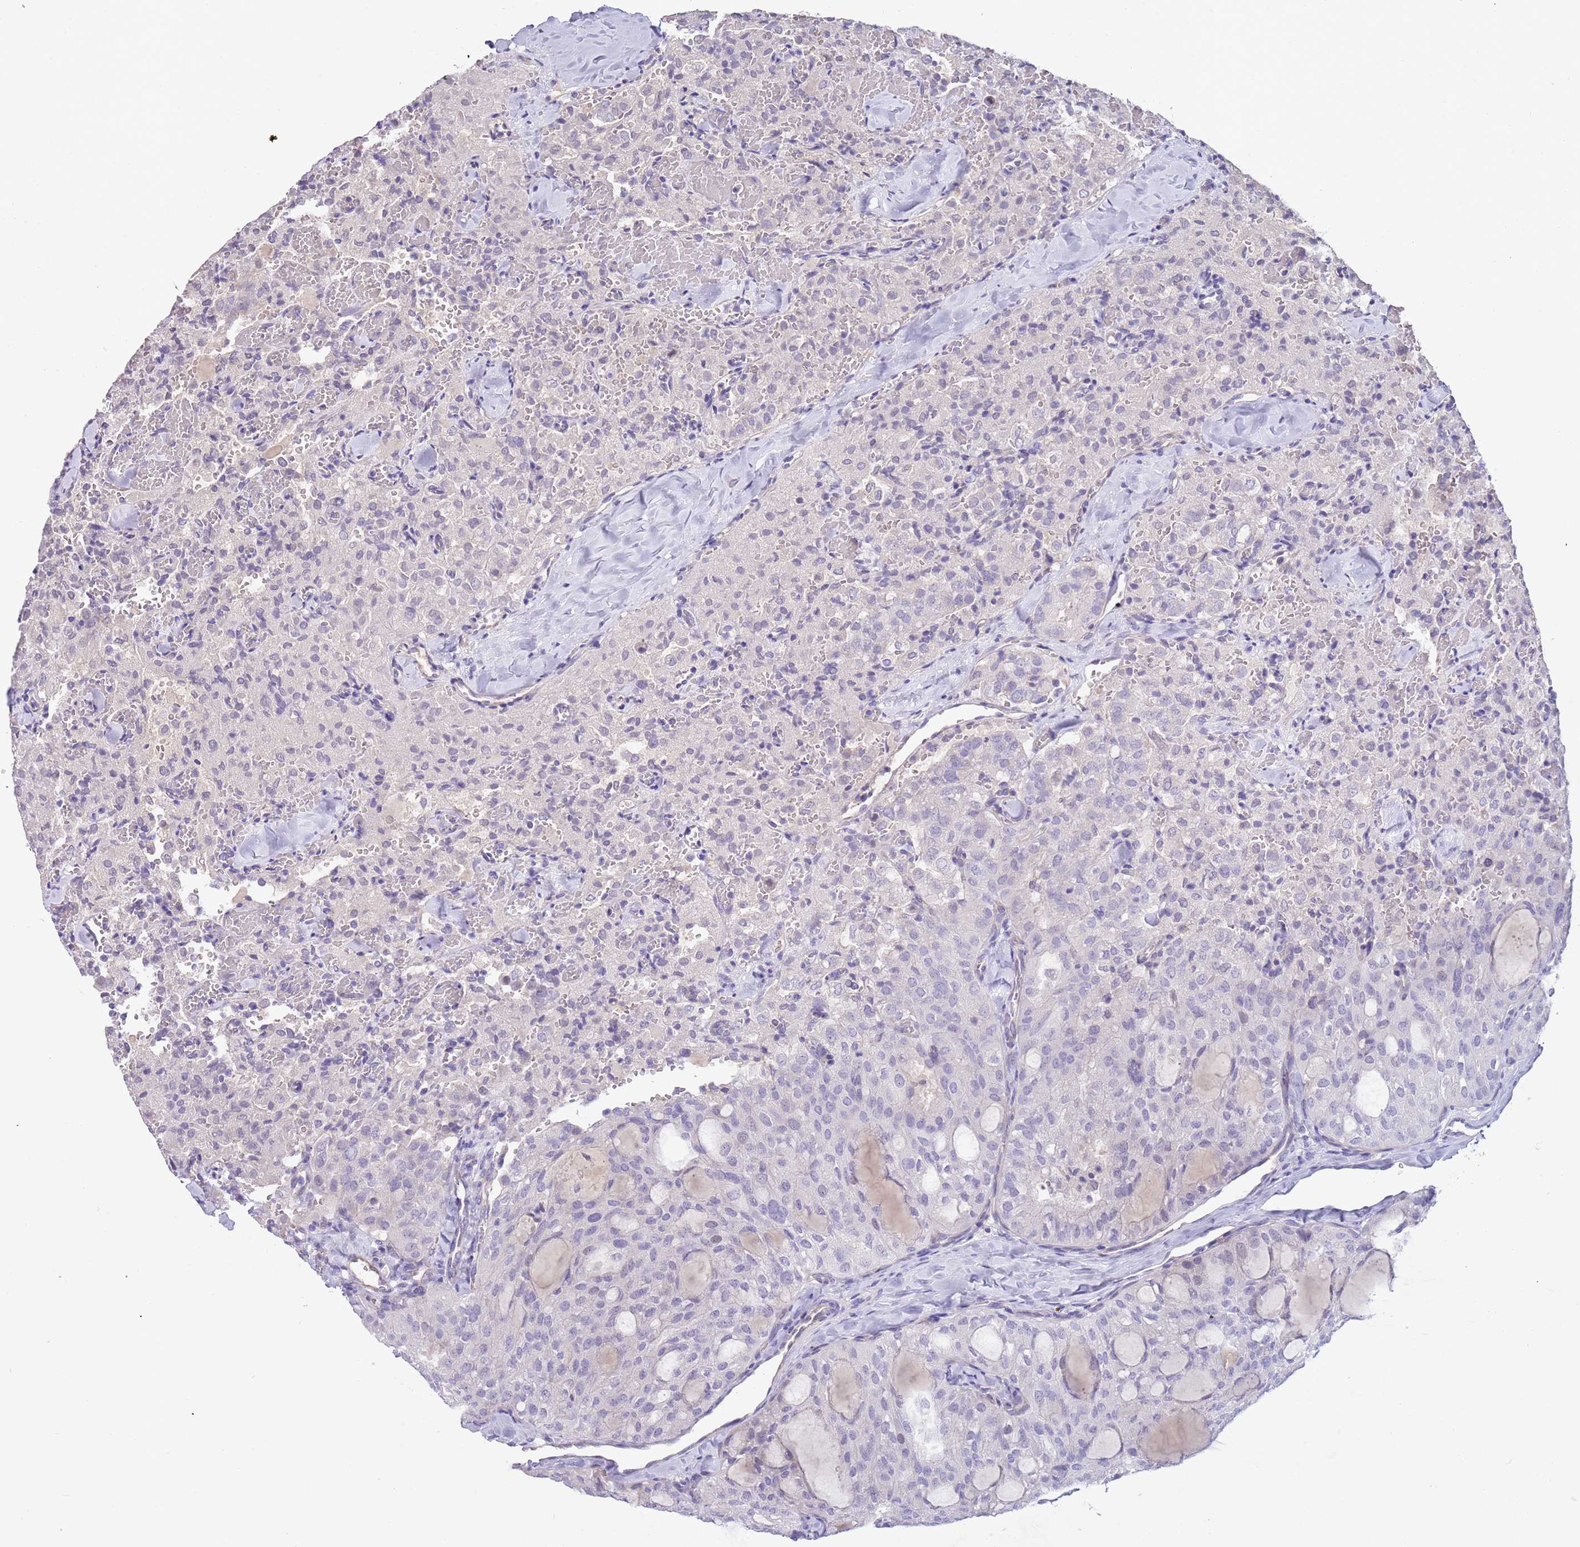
{"staining": {"intensity": "negative", "quantity": "none", "location": "none"}, "tissue": "thyroid cancer", "cell_type": "Tumor cells", "image_type": "cancer", "snomed": [{"axis": "morphology", "description": "Follicular adenoma carcinoma, NOS"}, {"axis": "topography", "description": "Thyroid gland"}], "caption": "Immunohistochemistry micrograph of neoplastic tissue: thyroid cancer (follicular adenoma carcinoma) stained with DAB (3,3'-diaminobenzidine) exhibits no significant protein staining in tumor cells.", "gene": "CABYR", "patient": {"sex": "male", "age": 75}}